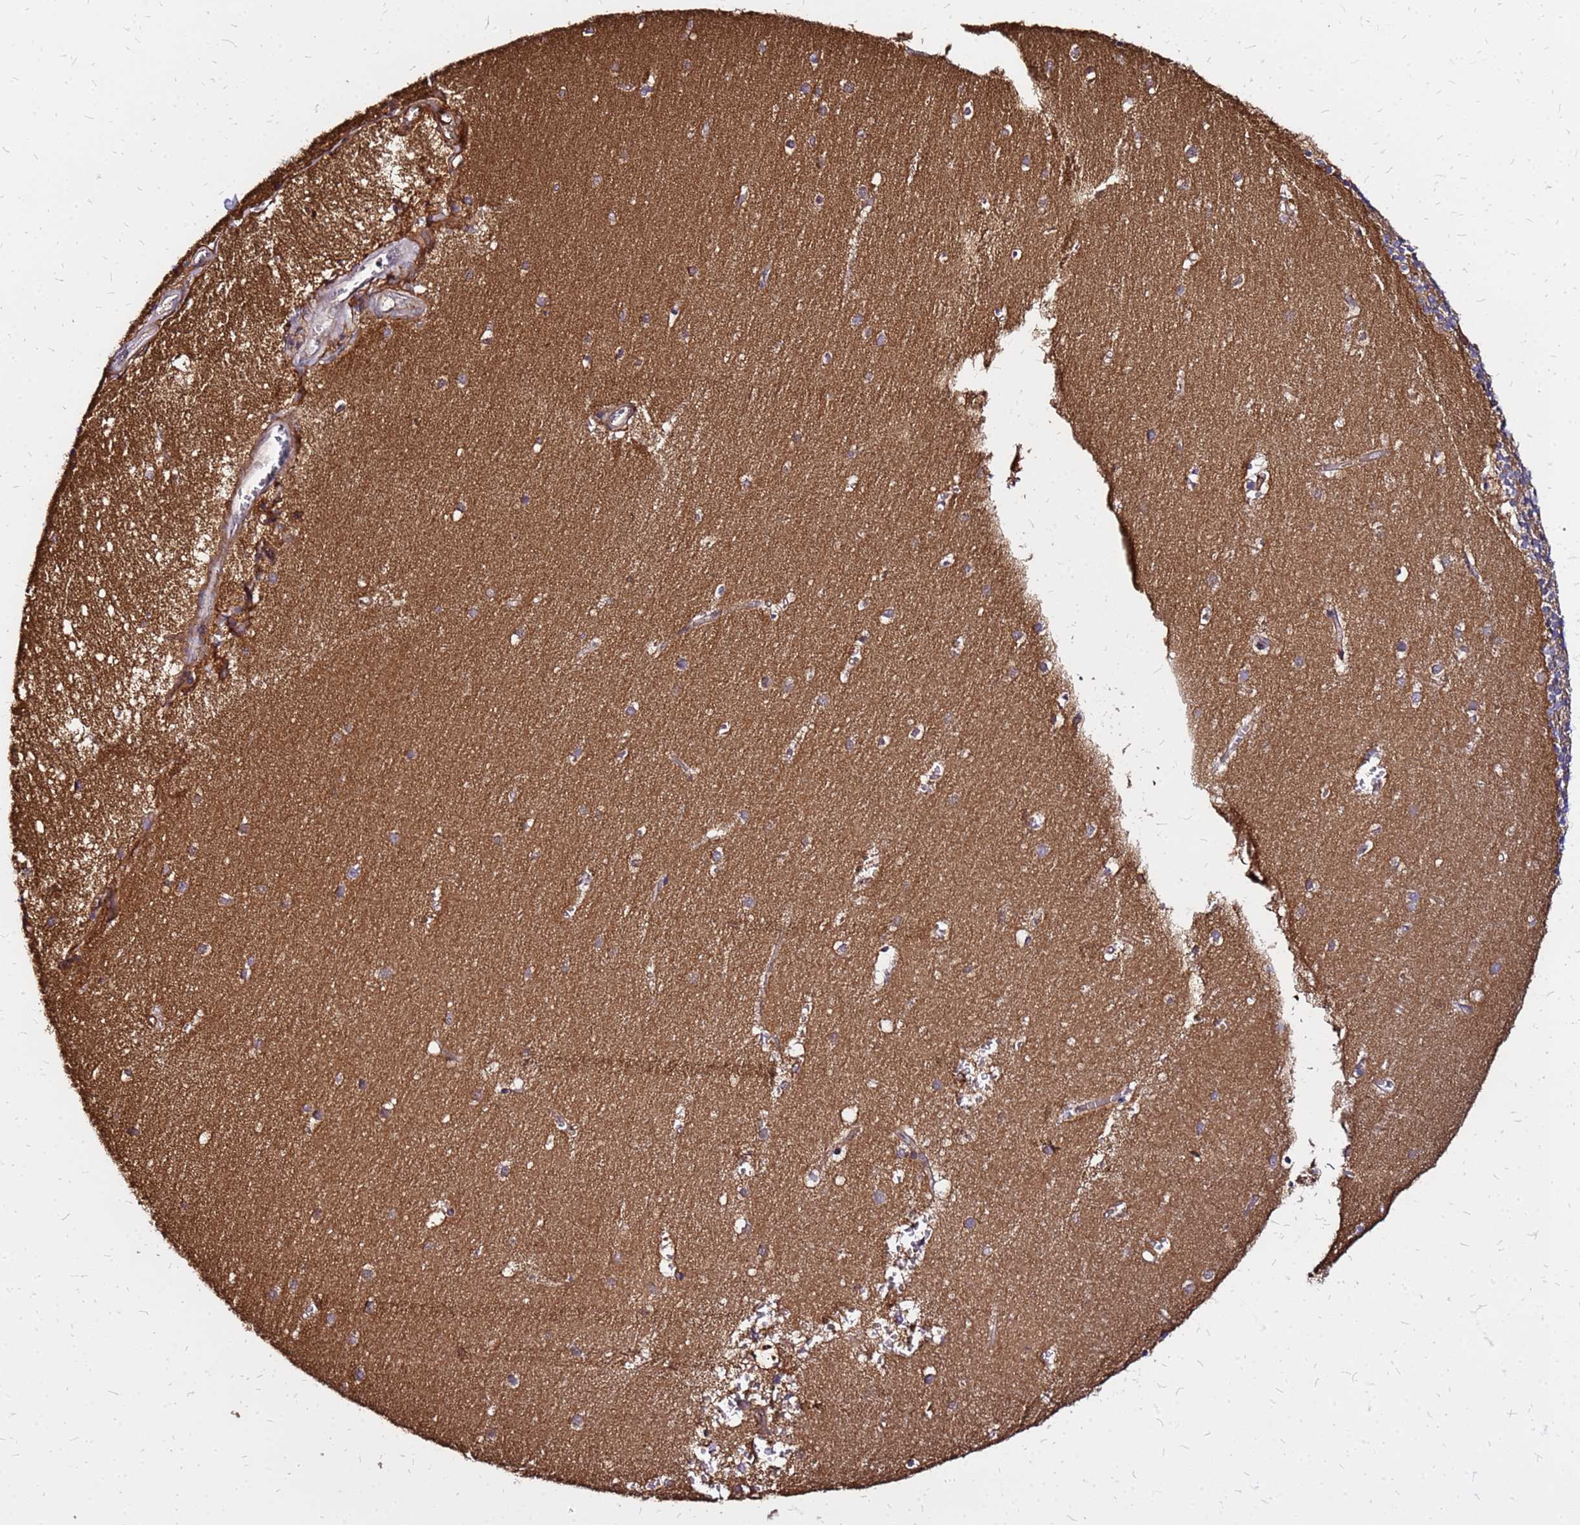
{"staining": {"intensity": "moderate", "quantity": "25%-75%", "location": "cytoplasmic/membranous"}, "tissue": "cerebellum", "cell_type": "Cells in granular layer", "image_type": "normal", "snomed": [{"axis": "morphology", "description": "Normal tissue, NOS"}, {"axis": "topography", "description": "Cerebellum"}], "caption": "Moderate cytoplasmic/membranous positivity for a protein is seen in approximately 25%-75% of cells in granular layer of unremarkable cerebellum using IHC.", "gene": "CYBC1", "patient": {"sex": "male", "age": 54}}